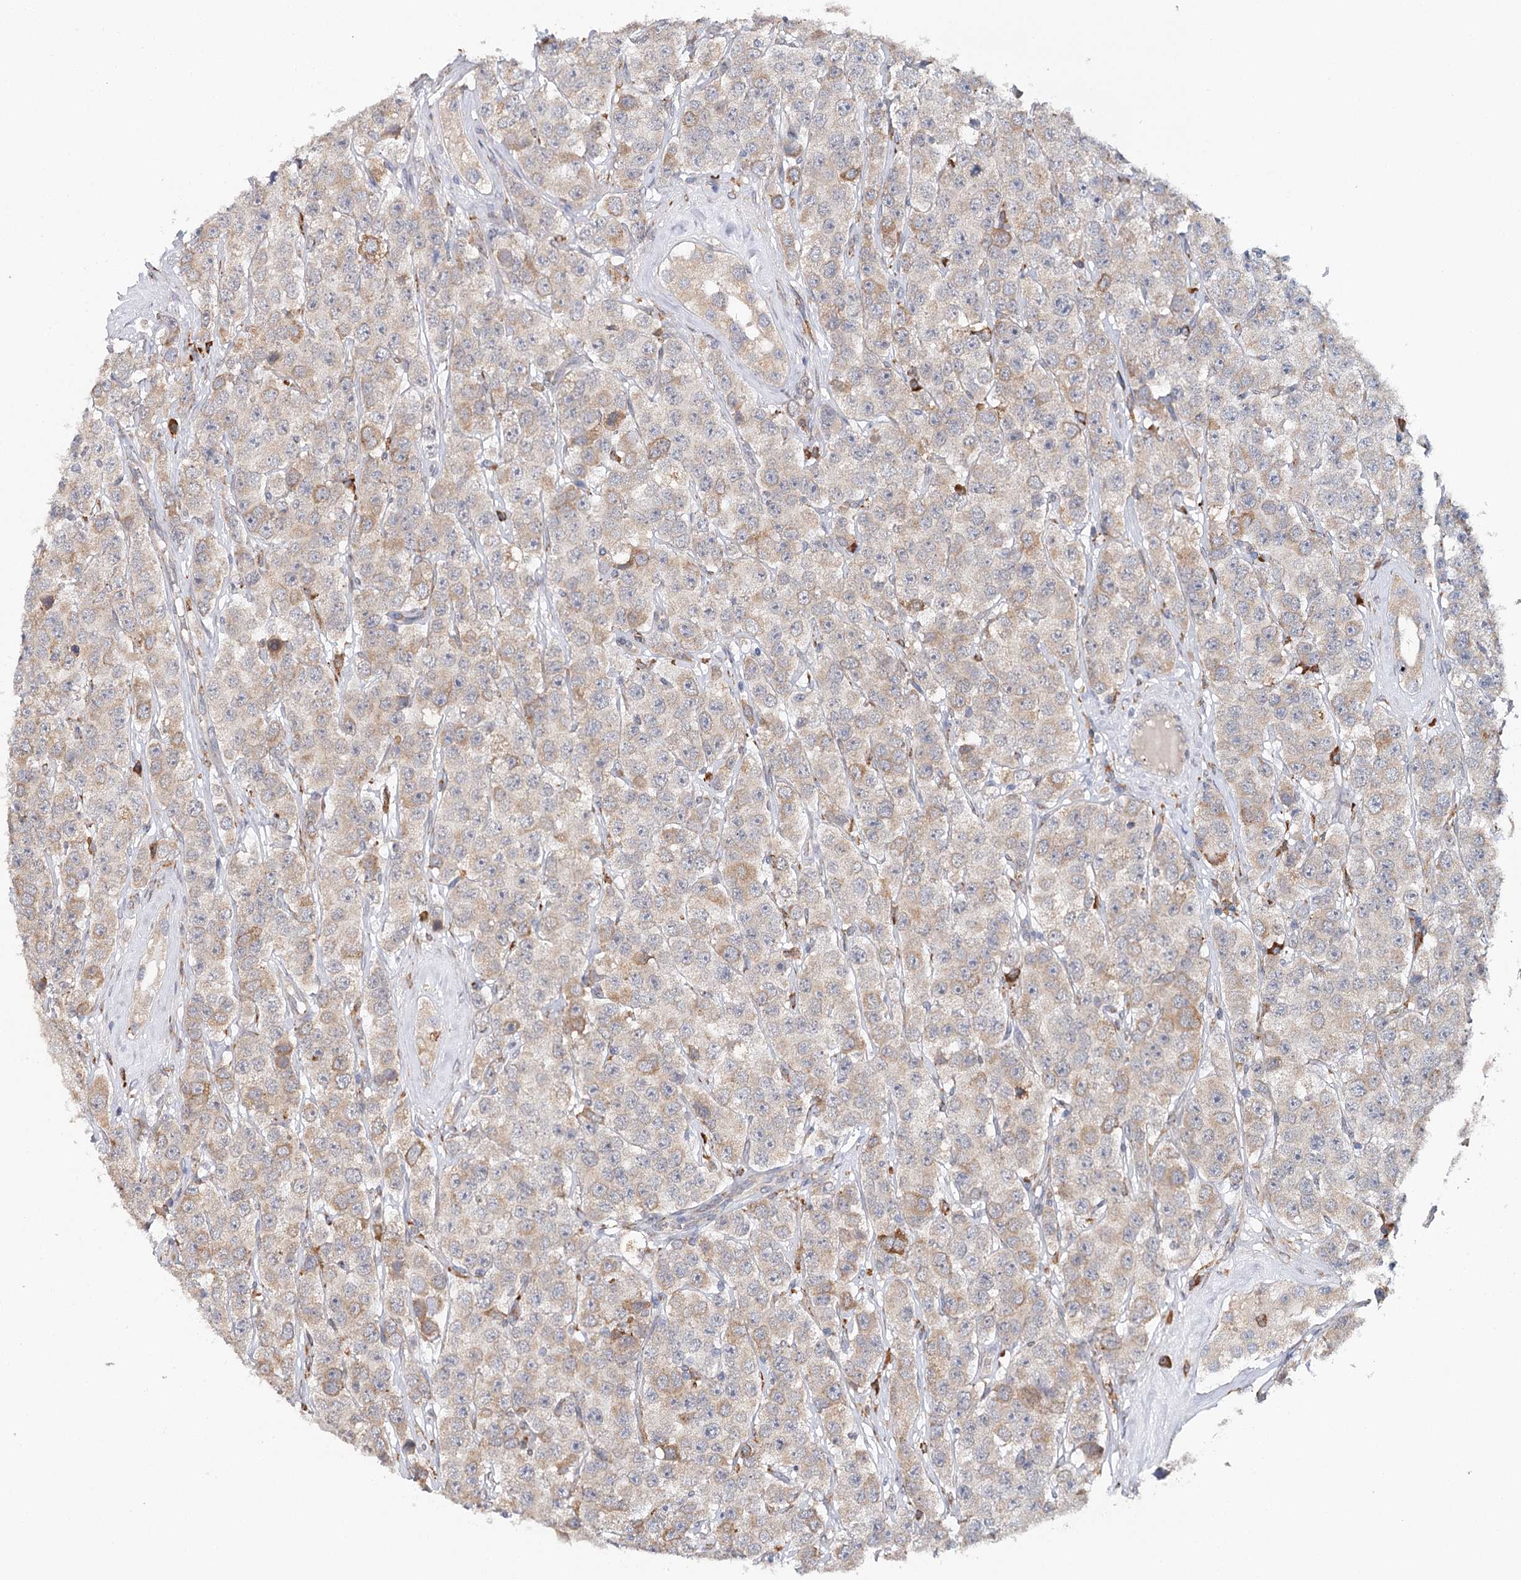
{"staining": {"intensity": "moderate", "quantity": "<25%", "location": "cytoplasmic/membranous"}, "tissue": "testis cancer", "cell_type": "Tumor cells", "image_type": "cancer", "snomed": [{"axis": "morphology", "description": "Seminoma, NOS"}, {"axis": "topography", "description": "Testis"}], "caption": "Tumor cells show low levels of moderate cytoplasmic/membranous staining in approximately <25% of cells in testis cancer. The protein of interest is stained brown, and the nuclei are stained in blue (DAB IHC with brightfield microscopy, high magnification).", "gene": "VEGFA", "patient": {"sex": "male", "age": 28}}